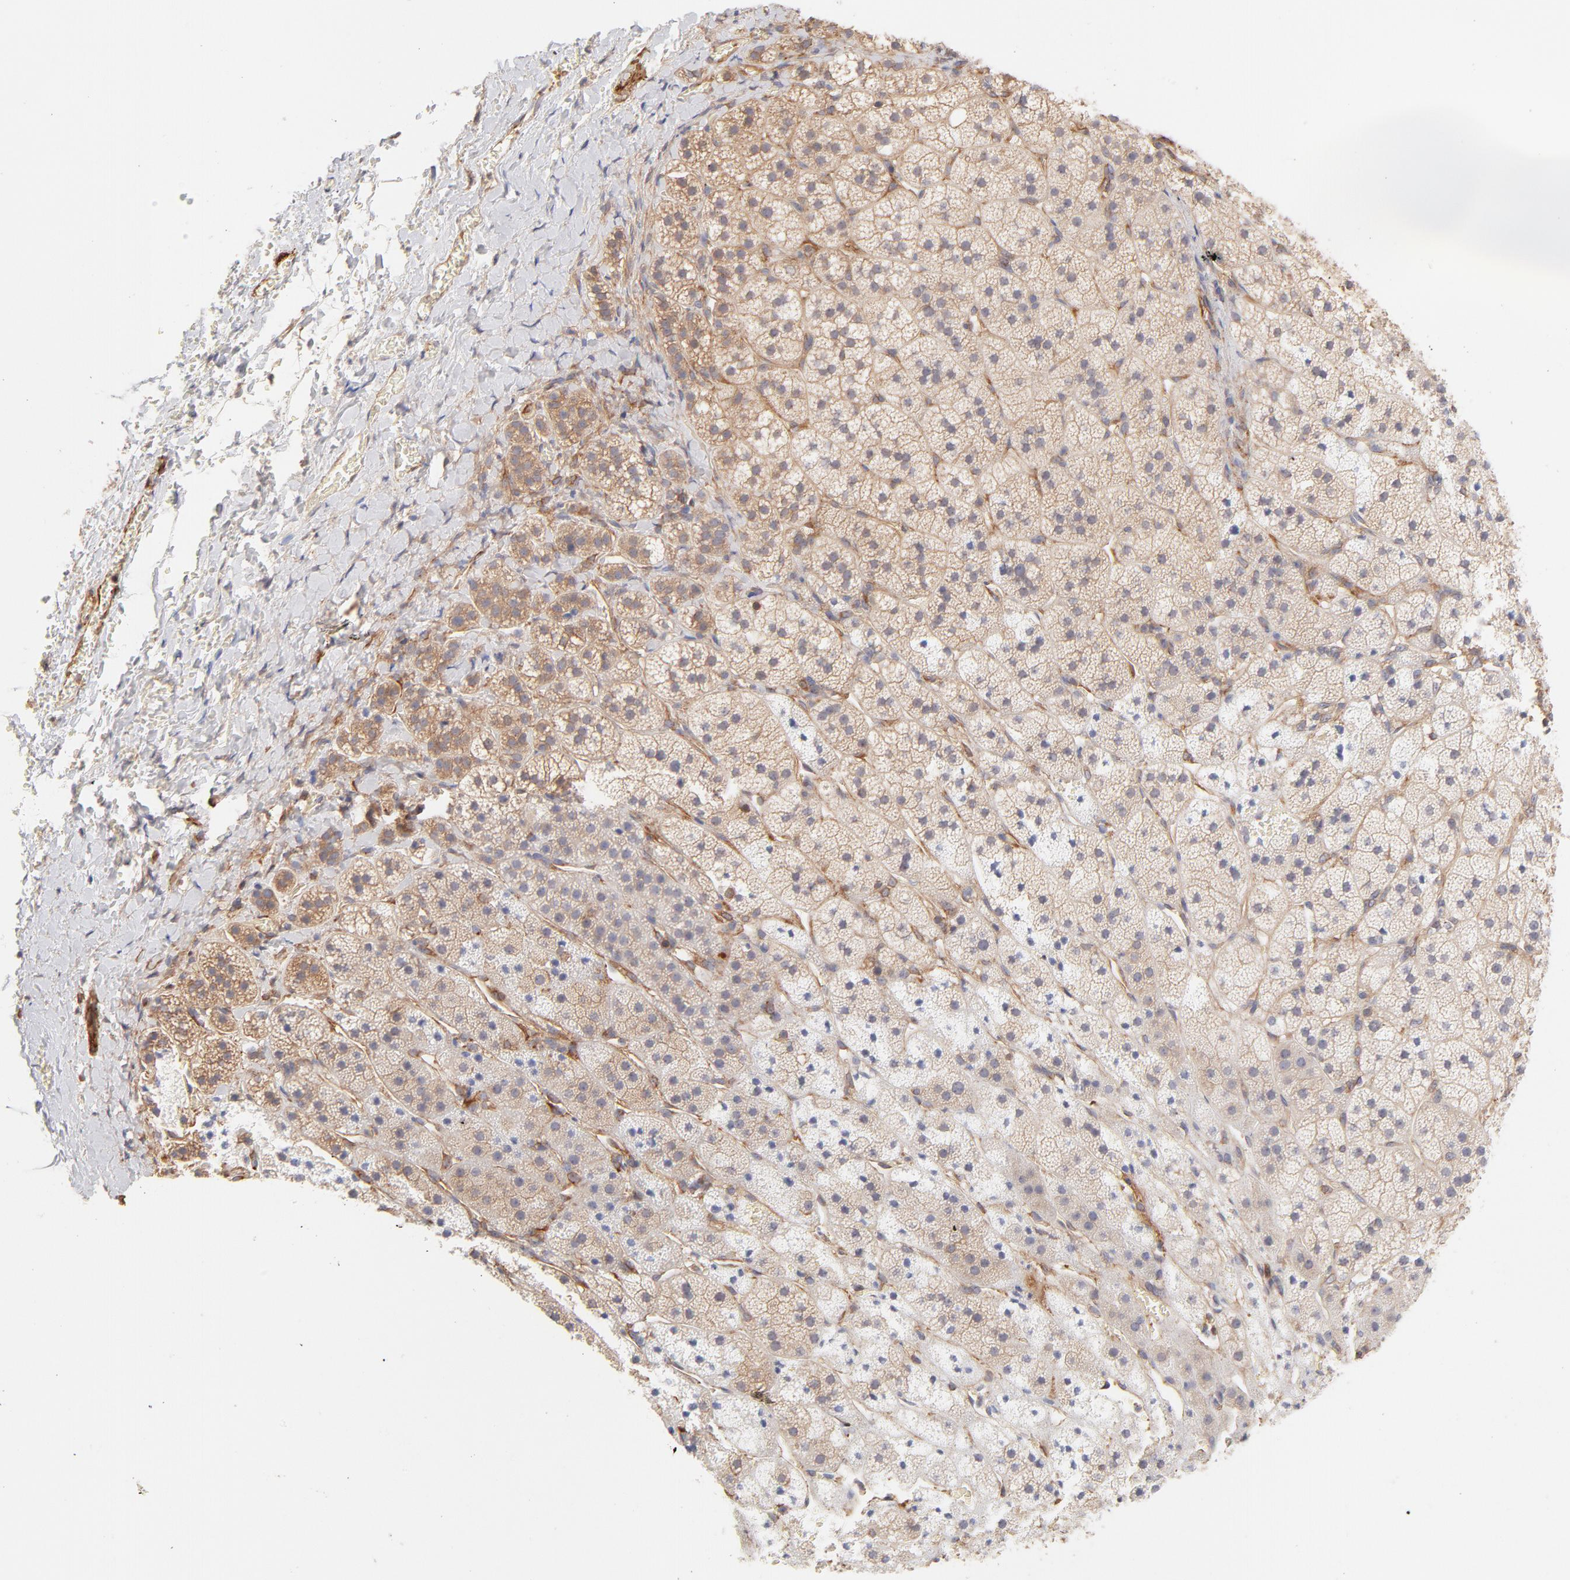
{"staining": {"intensity": "moderate", "quantity": ">75%", "location": "cytoplasmic/membranous"}, "tissue": "adrenal gland", "cell_type": "Glandular cells", "image_type": "normal", "snomed": [{"axis": "morphology", "description": "Normal tissue, NOS"}, {"axis": "topography", "description": "Adrenal gland"}], "caption": "IHC micrograph of benign human adrenal gland stained for a protein (brown), which displays medium levels of moderate cytoplasmic/membranous positivity in about >75% of glandular cells.", "gene": "LDLRAP1", "patient": {"sex": "female", "age": 44}}